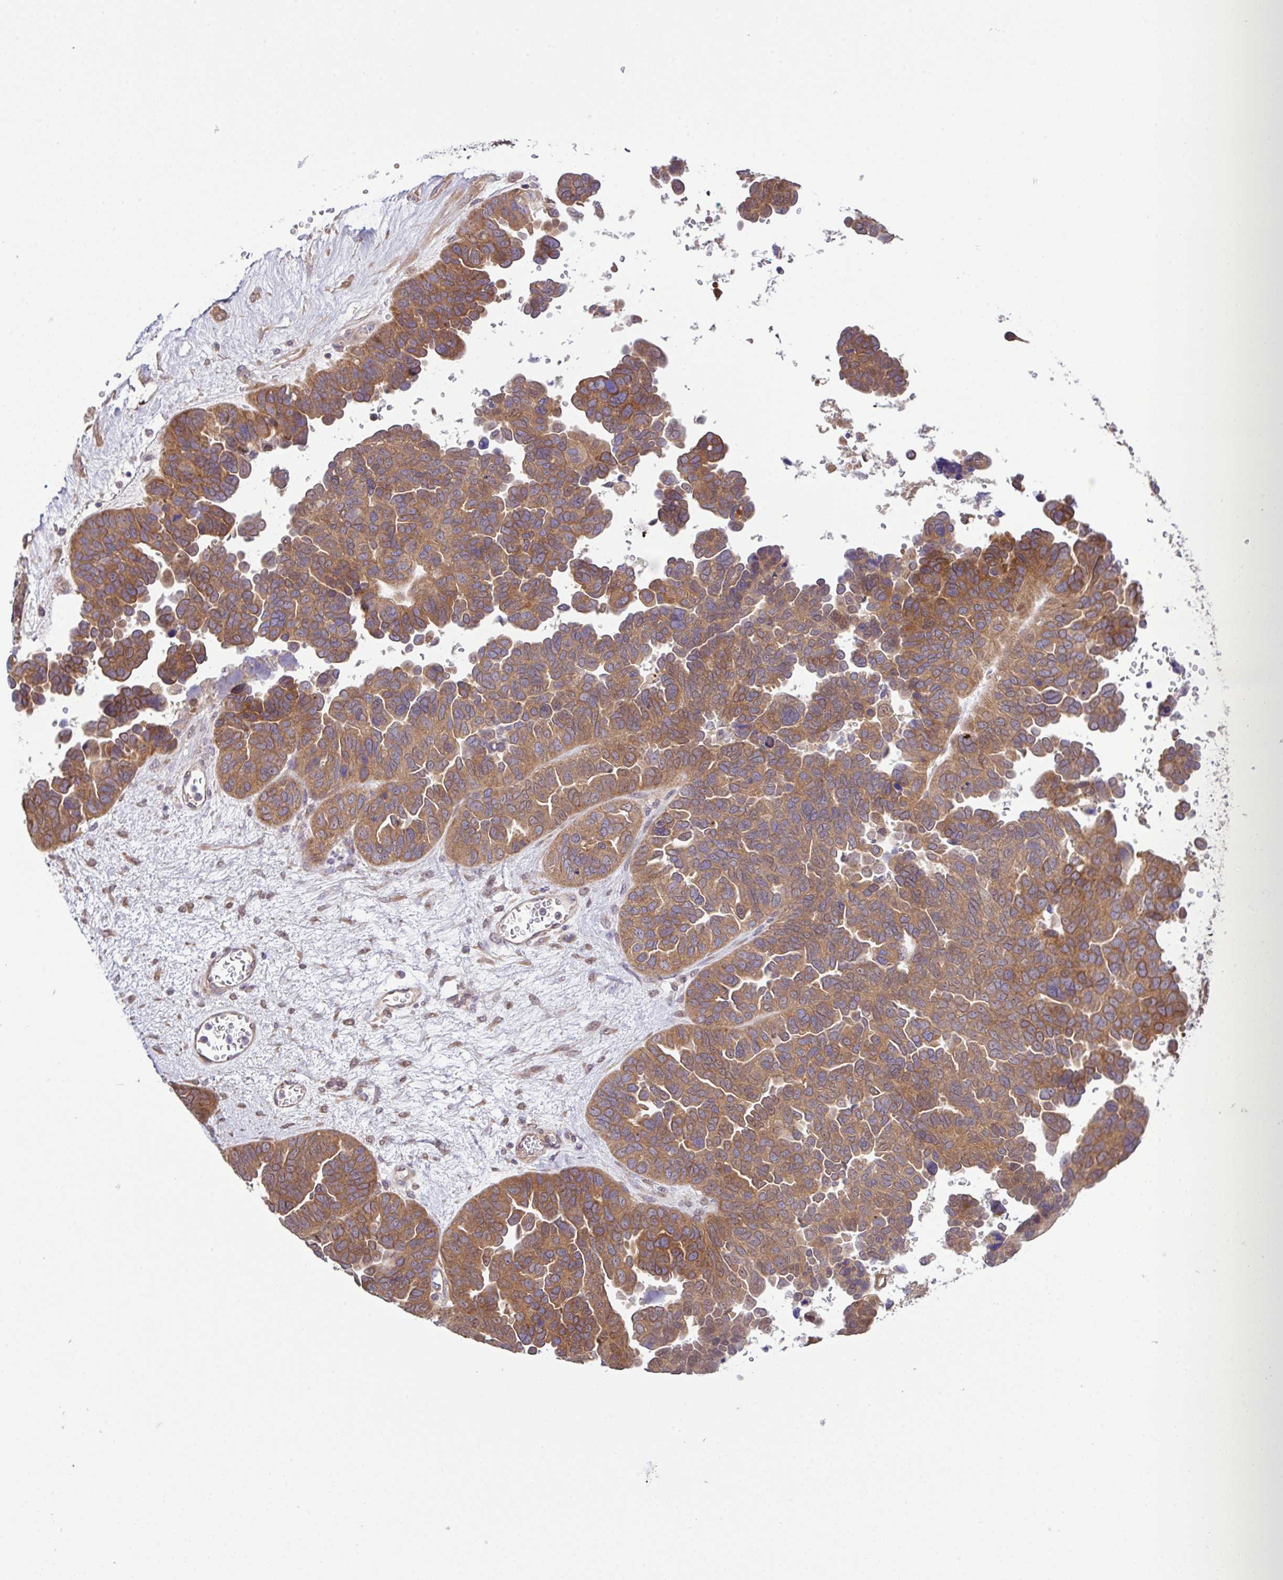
{"staining": {"intensity": "moderate", "quantity": ">75%", "location": "cytoplasmic/membranous,nuclear"}, "tissue": "ovarian cancer", "cell_type": "Tumor cells", "image_type": "cancer", "snomed": [{"axis": "morphology", "description": "Cystadenocarcinoma, serous, NOS"}, {"axis": "topography", "description": "Ovary"}], "caption": "Tumor cells show medium levels of moderate cytoplasmic/membranous and nuclear positivity in about >75% of cells in human ovarian serous cystadenocarcinoma.", "gene": "UBE4A", "patient": {"sex": "female", "age": 64}}